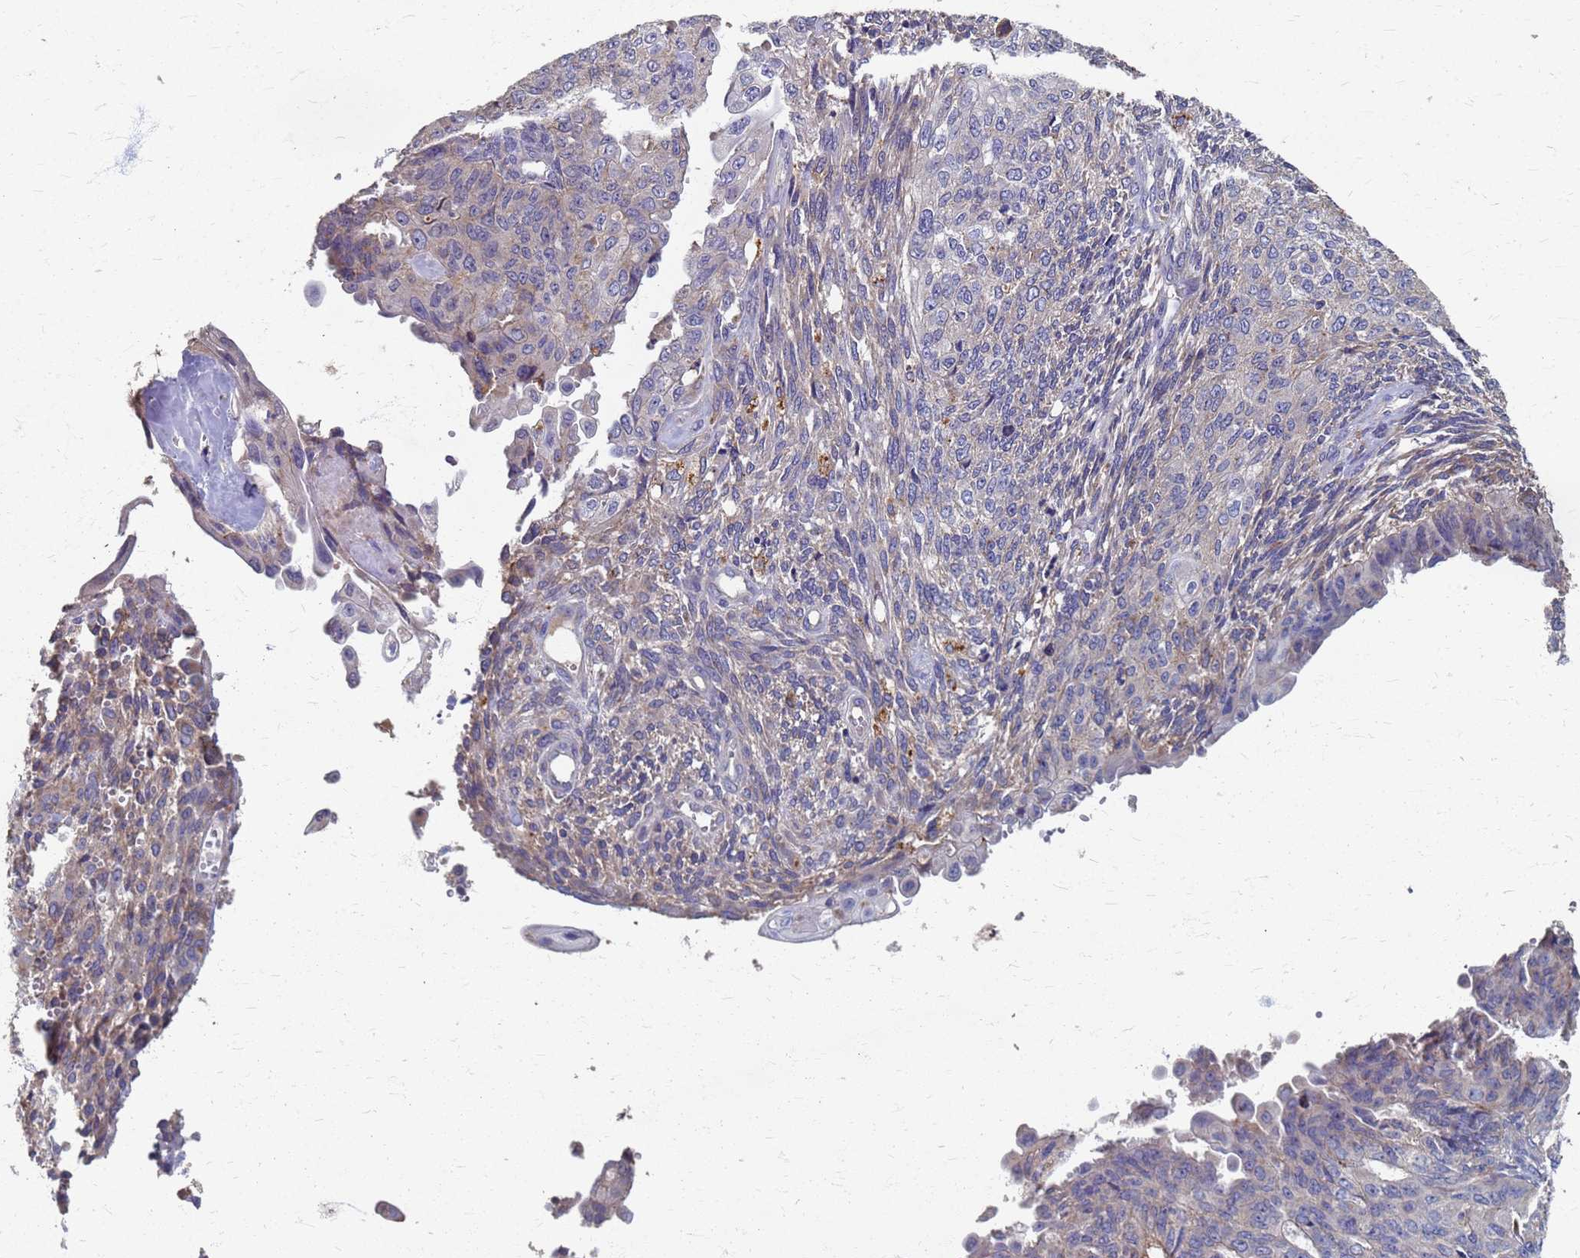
{"staining": {"intensity": "weak", "quantity": "25%-75%", "location": "cytoplasmic/membranous"}, "tissue": "endometrial cancer", "cell_type": "Tumor cells", "image_type": "cancer", "snomed": [{"axis": "morphology", "description": "Adenocarcinoma, NOS"}, {"axis": "topography", "description": "Endometrium"}], "caption": "About 25%-75% of tumor cells in endometrial adenocarcinoma reveal weak cytoplasmic/membranous protein staining as visualized by brown immunohistochemical staining.", "gene": "KRCC1", "patient": {"sex": "female", "age": 32}}